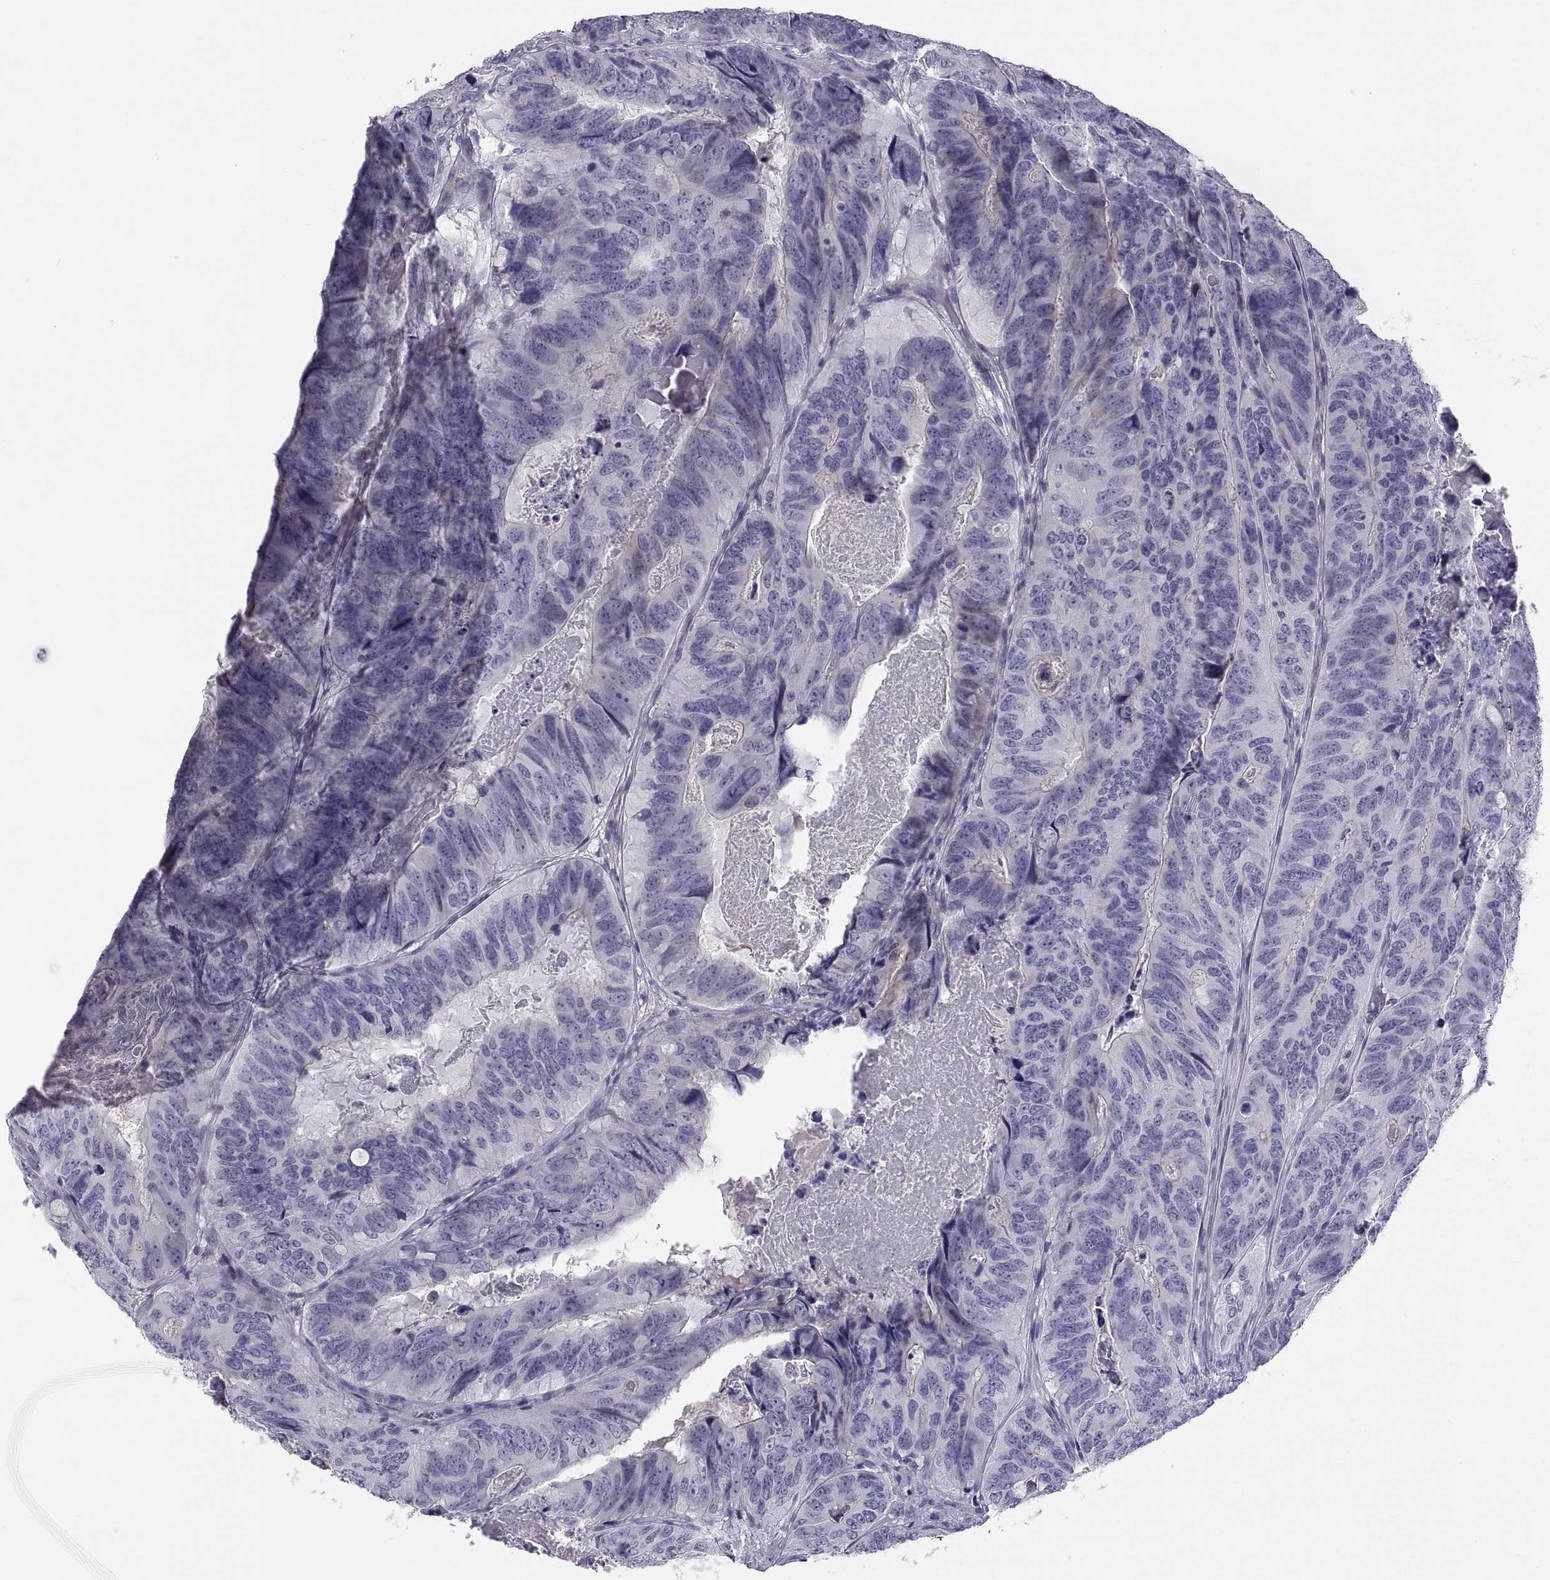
{"staining": {"intensity": "negative", "quantity": "none", "location": "none"}, "tissue": "colorectal cancer", "cell_type": "Tumor cells", "image_type": "cancer", "snomed": [{"axis": "morphology", "description": "Adenocarcinoma, NOS"}, {"axis": "topography", "description": "Colon"}], "caption": "Immunohistochemistry of colorectal cancer shows no expression in tumor cells.", "gene": "TEX13A", "patient": {"sex": "male", "age": 79}}